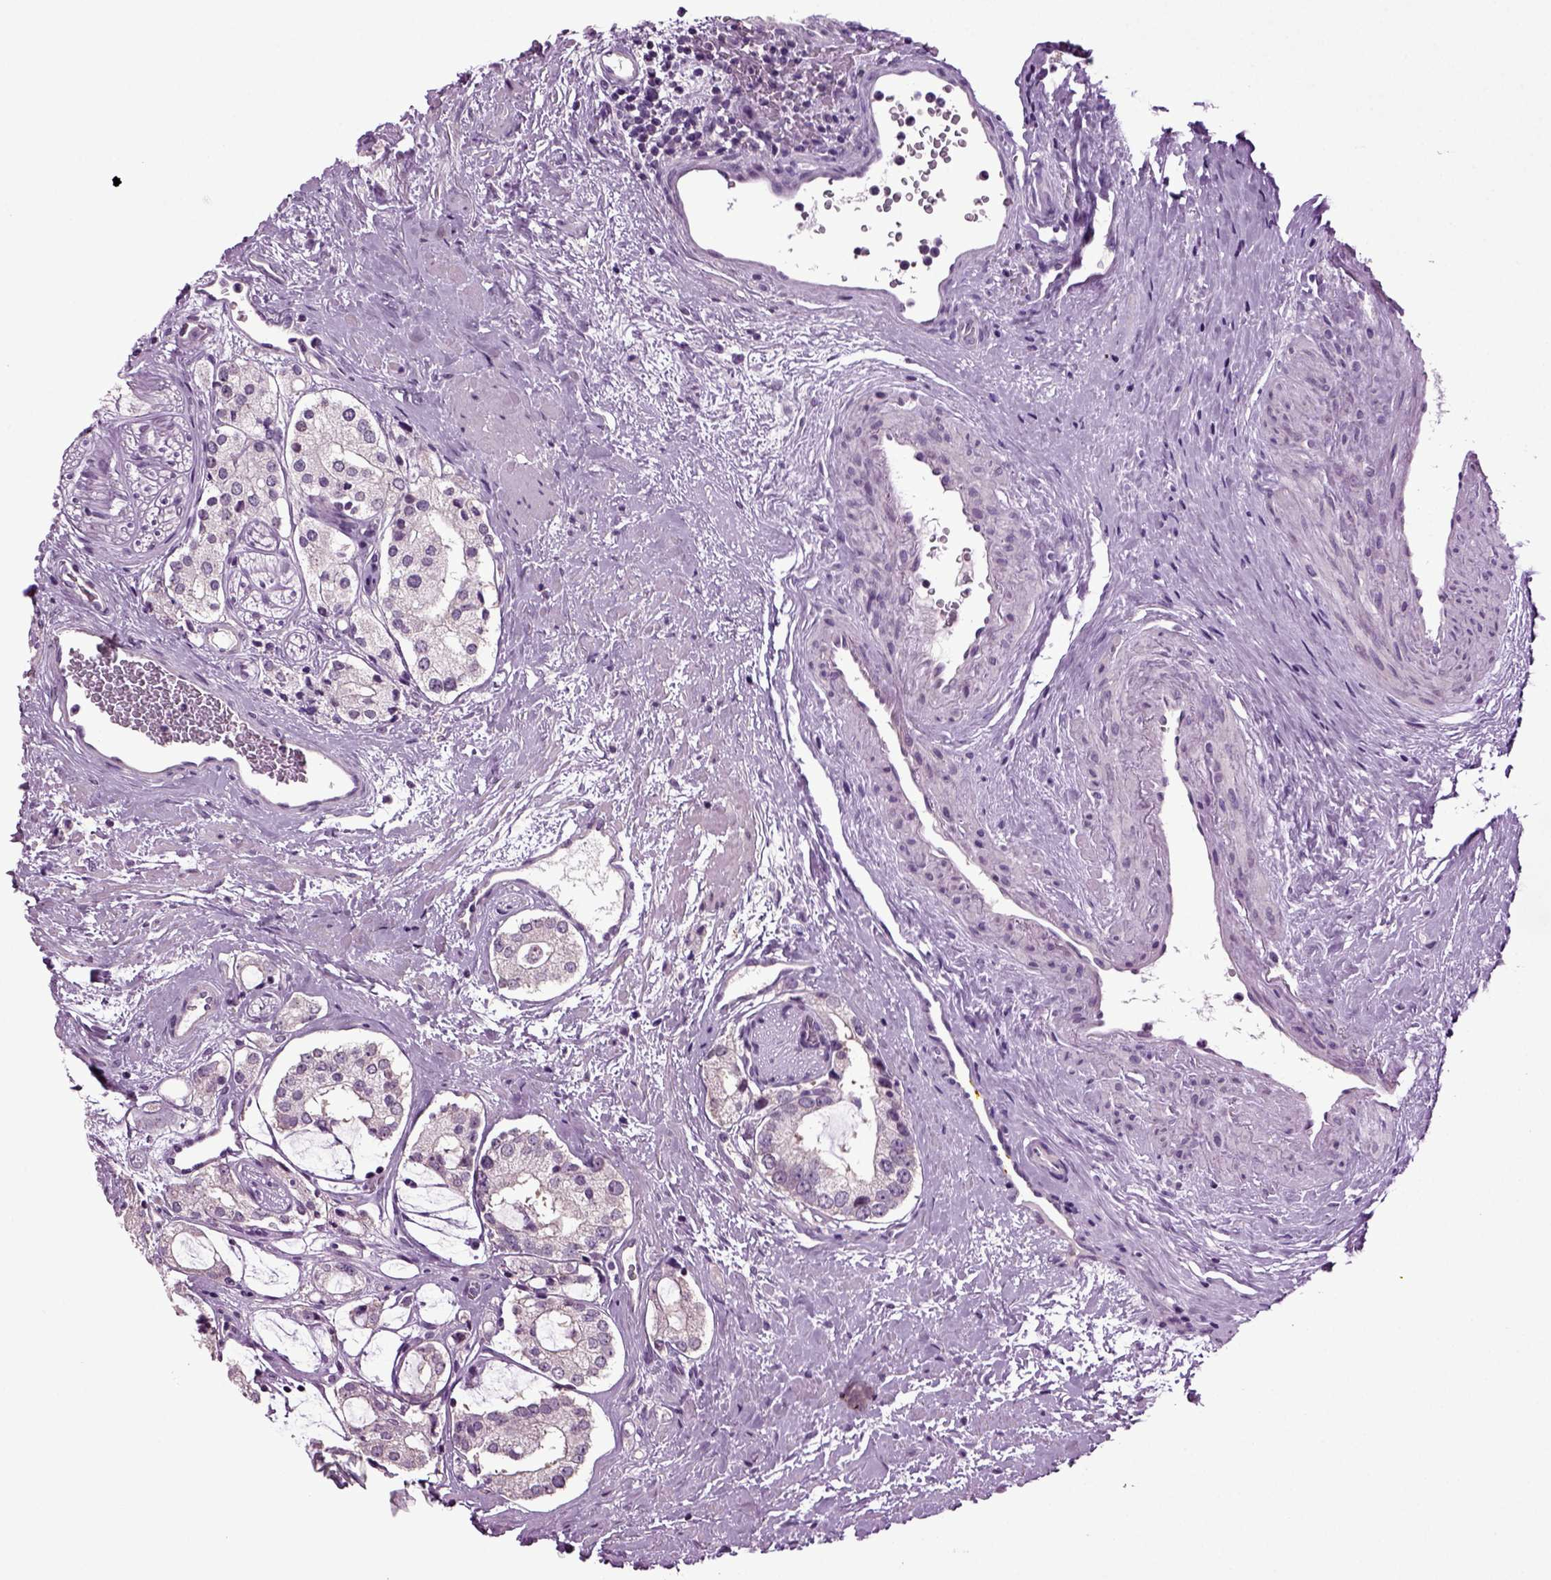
{"staining": {"intensity": "negative", "quantity": "none", "location": "none"}, "tissue": "prostate cancer", "cell_type": "Tumor cells", "image_type": "cancer", "snomed": [{"axis": "morphology", "description": "Adenocarcinoma, NOS"}, {"axis": "topography", "description": "Prostate"}], "caption": "This is a histopathology image of immunohistochemistry staining of prostate cancer, which shows no staining in tumor cells.", "gene": "PLCH2", "patient": {"sex": "male", "age": 66}}